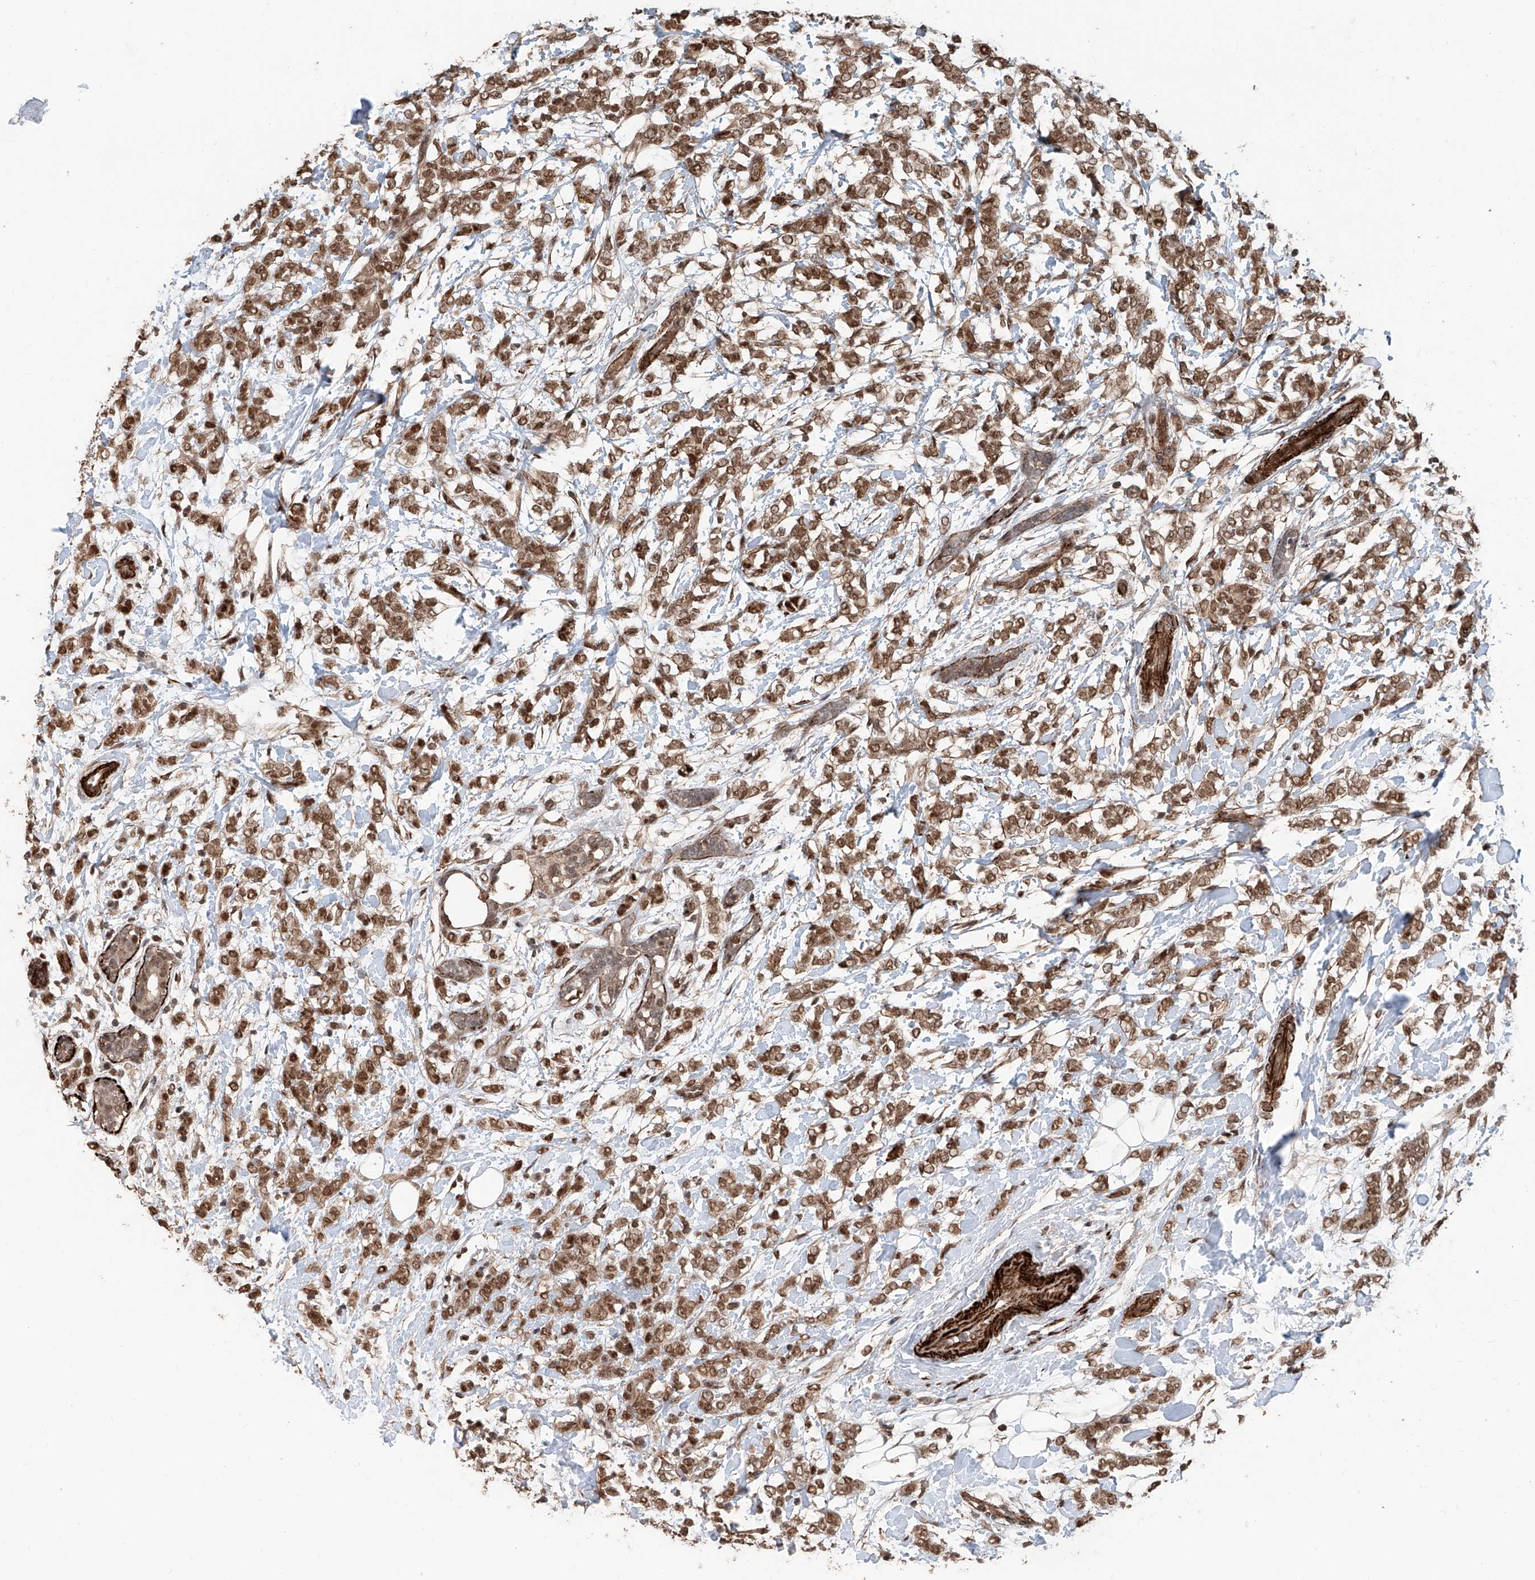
{"staining": {"intensity": "moderate", "quantity": ">75%", "location": "nuclear"}, "tissue": "breast cancer", "cell_type": "Tumor cells", "image_type": "cancer", "snomed": [{"axis": "morphology", "description": "Normal tissue, NOS"}, {"axis": "morphology", "description": "Lobular carcinoma"}, {"axis": "topography", "description": "Breast"}], "caption": "DAB (3,3'-diaminobenzidine) immunohistochemical staining of breast cancer demonstrates moderate nuclear protein expression in about >75% of tumor cells. (DAB (3,3'-diaminobenzidine) IHC with brightfield microscopy, high magnification).", "gene": "SDE2", "patient": {"sex": "female", "age": 47}}